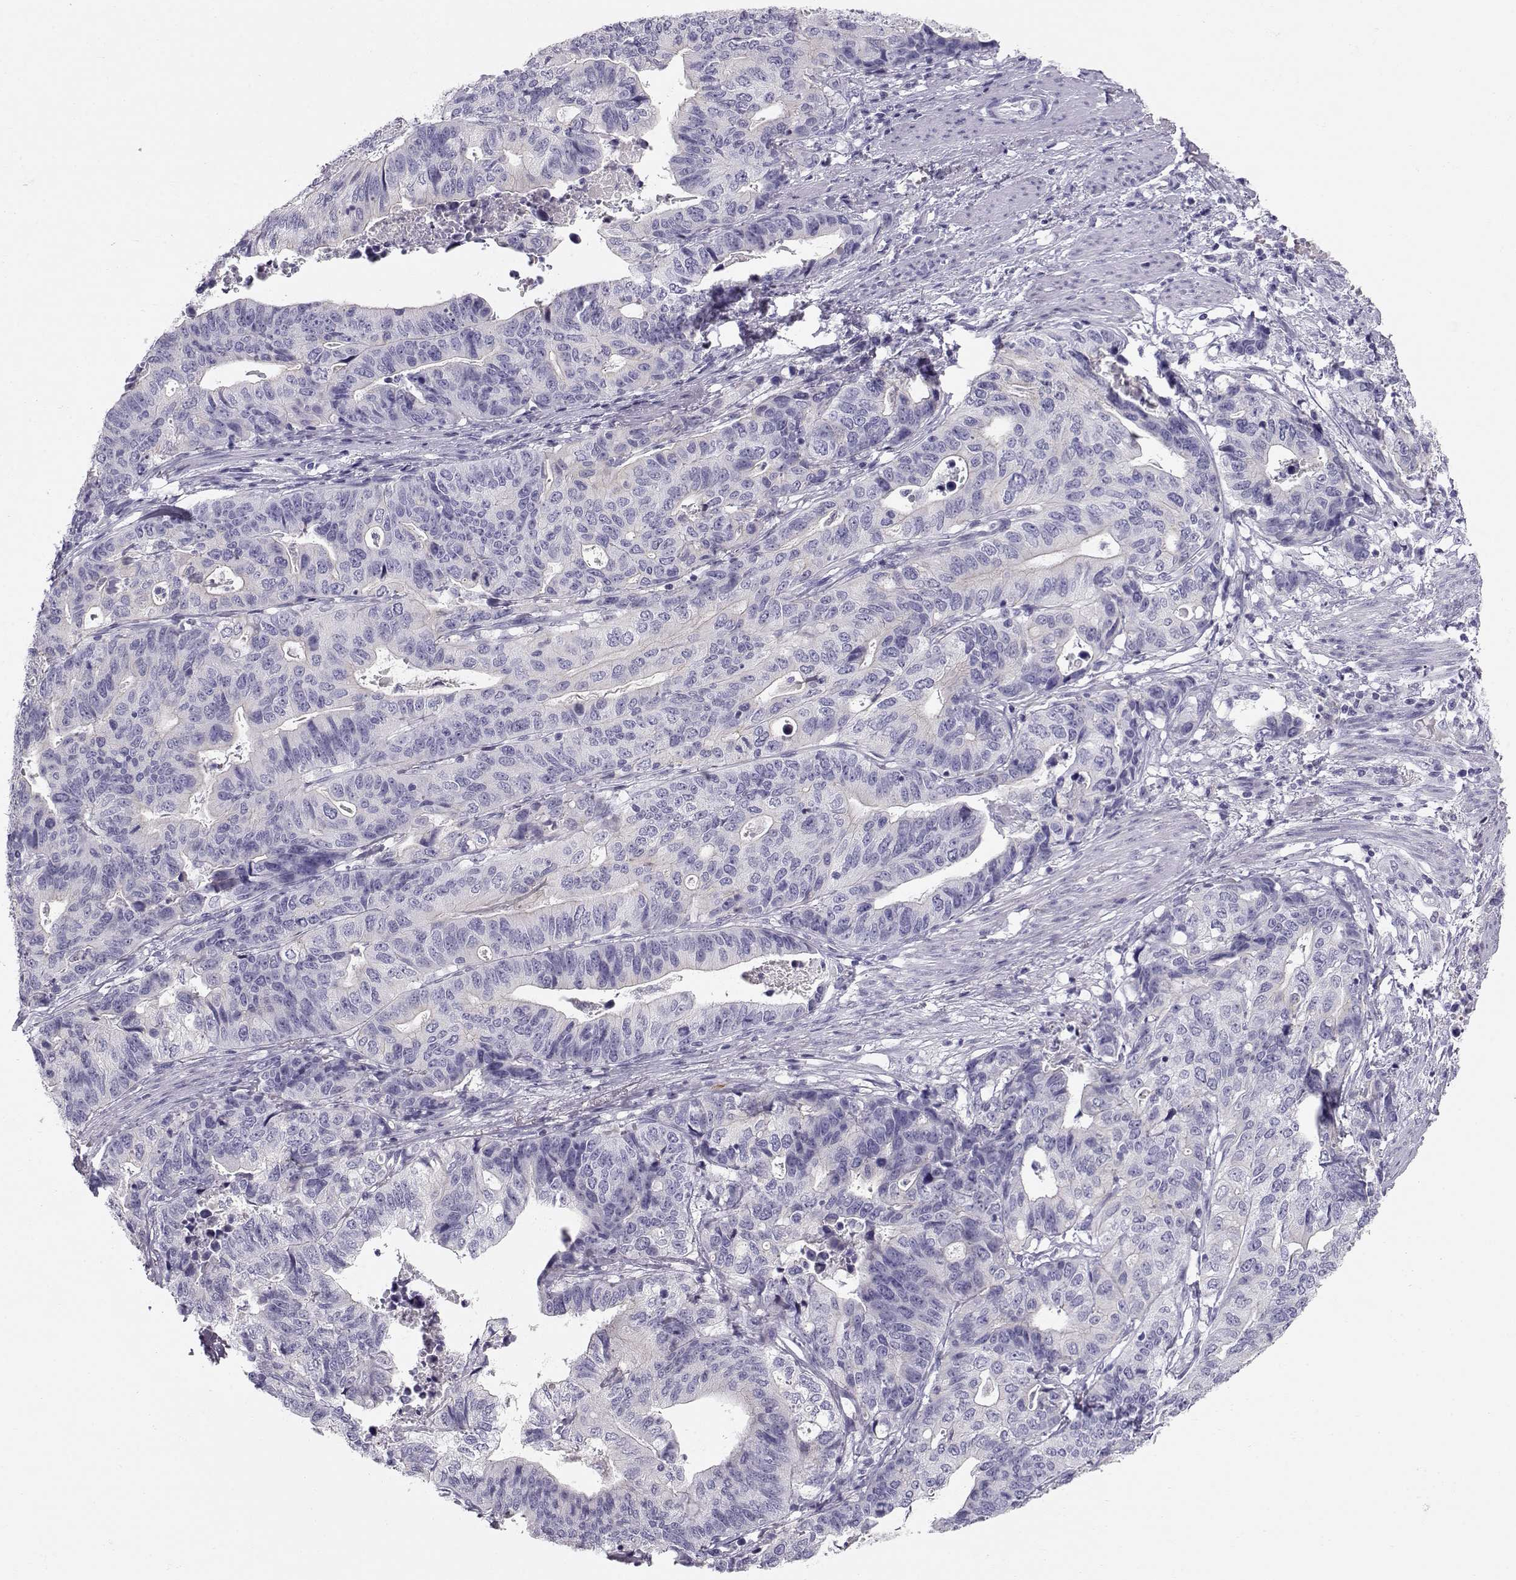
{"staining": {"intensity": "negative", "quantity": "none", "location": "none"}, "tissue": "stomach cancer", "cell_type": "Tumor cells", "image_type": "cancer", "snomed": [{"axis": "morphology", "description": "Adenocarcinoma, NOS"}, {"axis": "topography", "description": "Stomach, upper"}], "caption": "A high-resolution histopathology image shows immunohistochemistry (IHC) staining of stomach cancer, which reveals no significant staining in tumor cells. (Stains: DAB immunohistochemistry with hematoxylin counter stain, Microscopy: brightfield microscopy at high magnification).", "gene": "GPR26", "patient": {"sex": "female", "age": 67}}